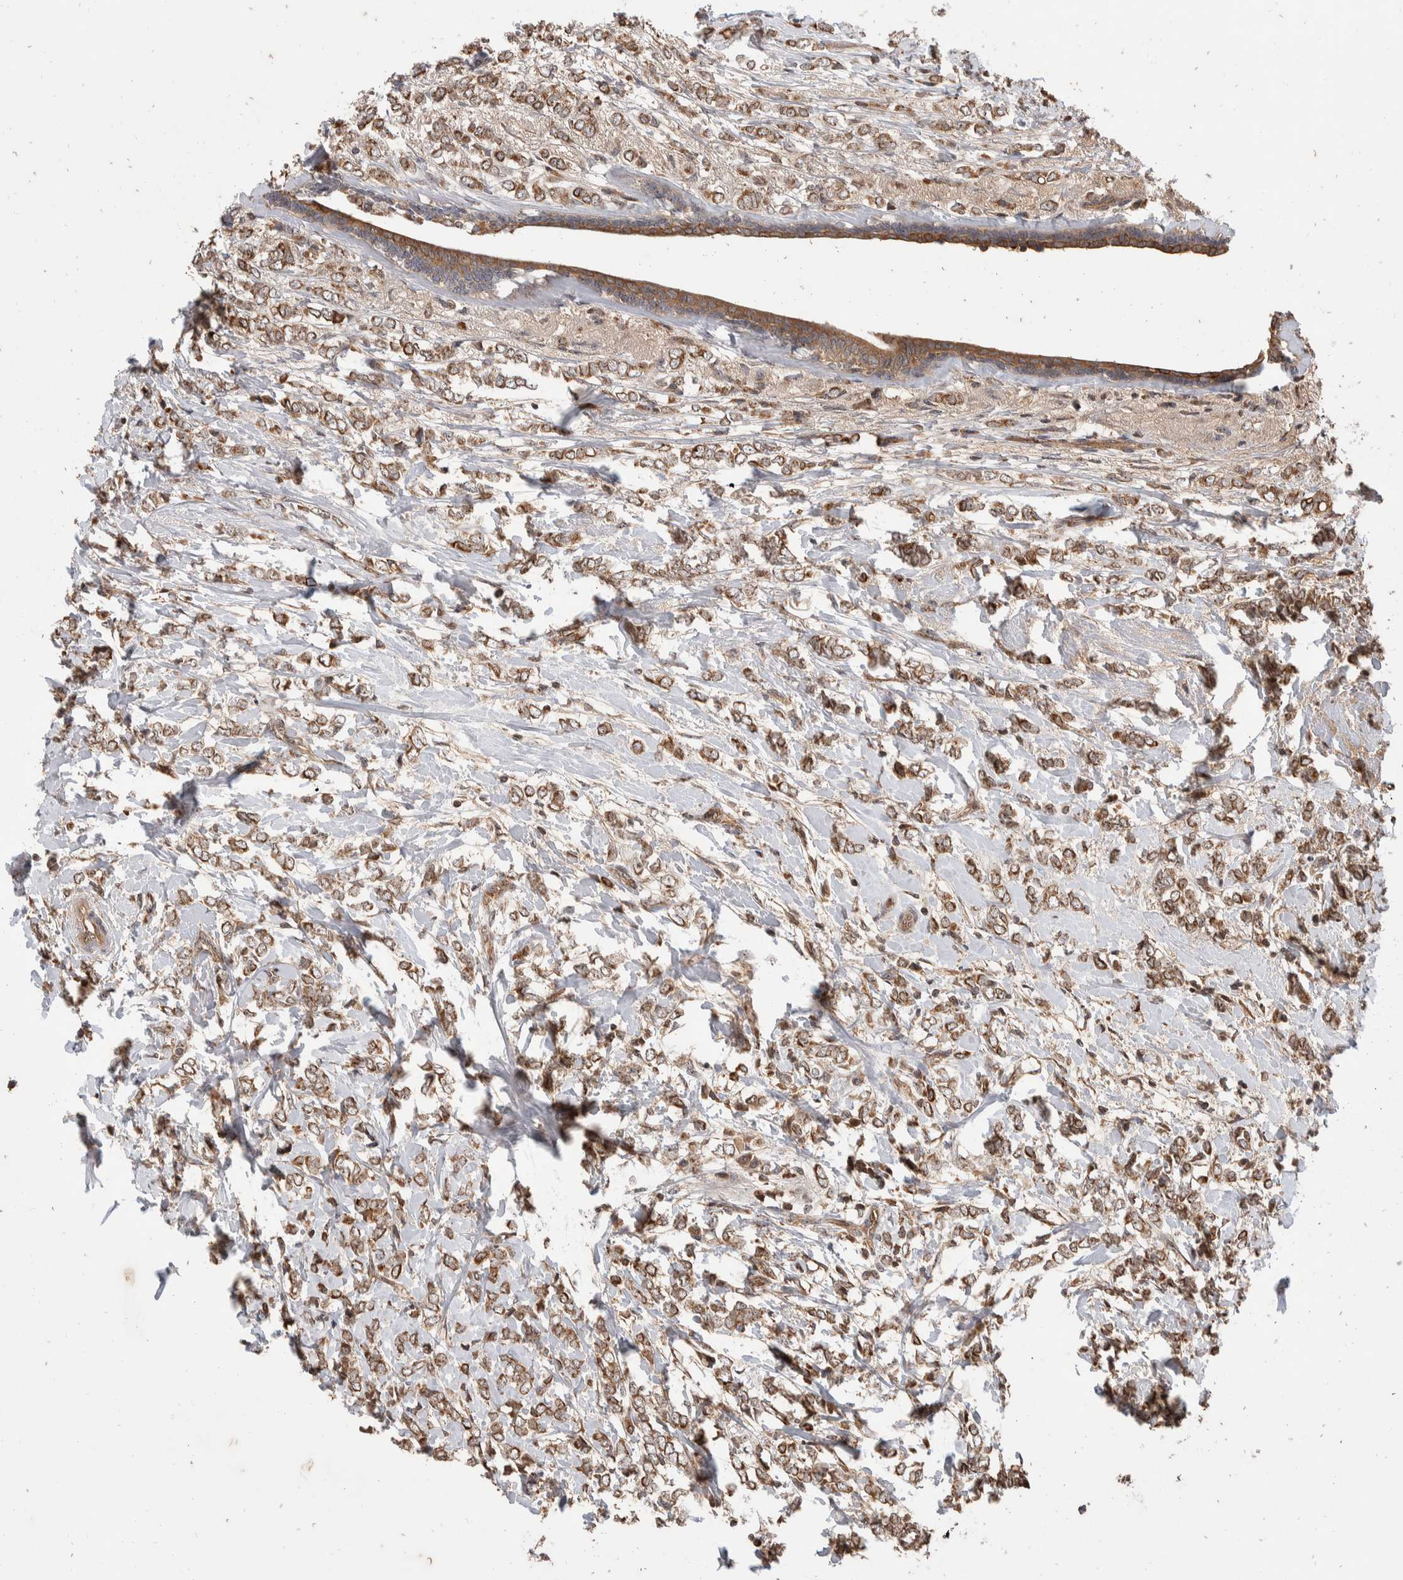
{"staining": {"intensity": "moderate", "quantity": ">75%", "location": "cytoplasmic/membranous"}, "tissue": "breast cancer", "cell_type": "Tumor cells", "image_type": "cancer", "snomed": [{"axis": "morphology", "description": "Normal tissue, NOS"}, {"axis": "morphology", "description": "Lobular carcinoma"}, {"axis": "topography", "description": "Breast"}], "caption": "Immunohistochemistry (DAB) staining of breast lobular carcinoma reveals moderate cytoplasmic/membranous protein expression in about >75% of tumor cells. The protein of interest is stained brown, and the nuclei are stained in blue (DAB IHC with brightfield microscopy, high magnification).", "gene": "ABHD11", "patient": {"sex": "female", "age": 47}}